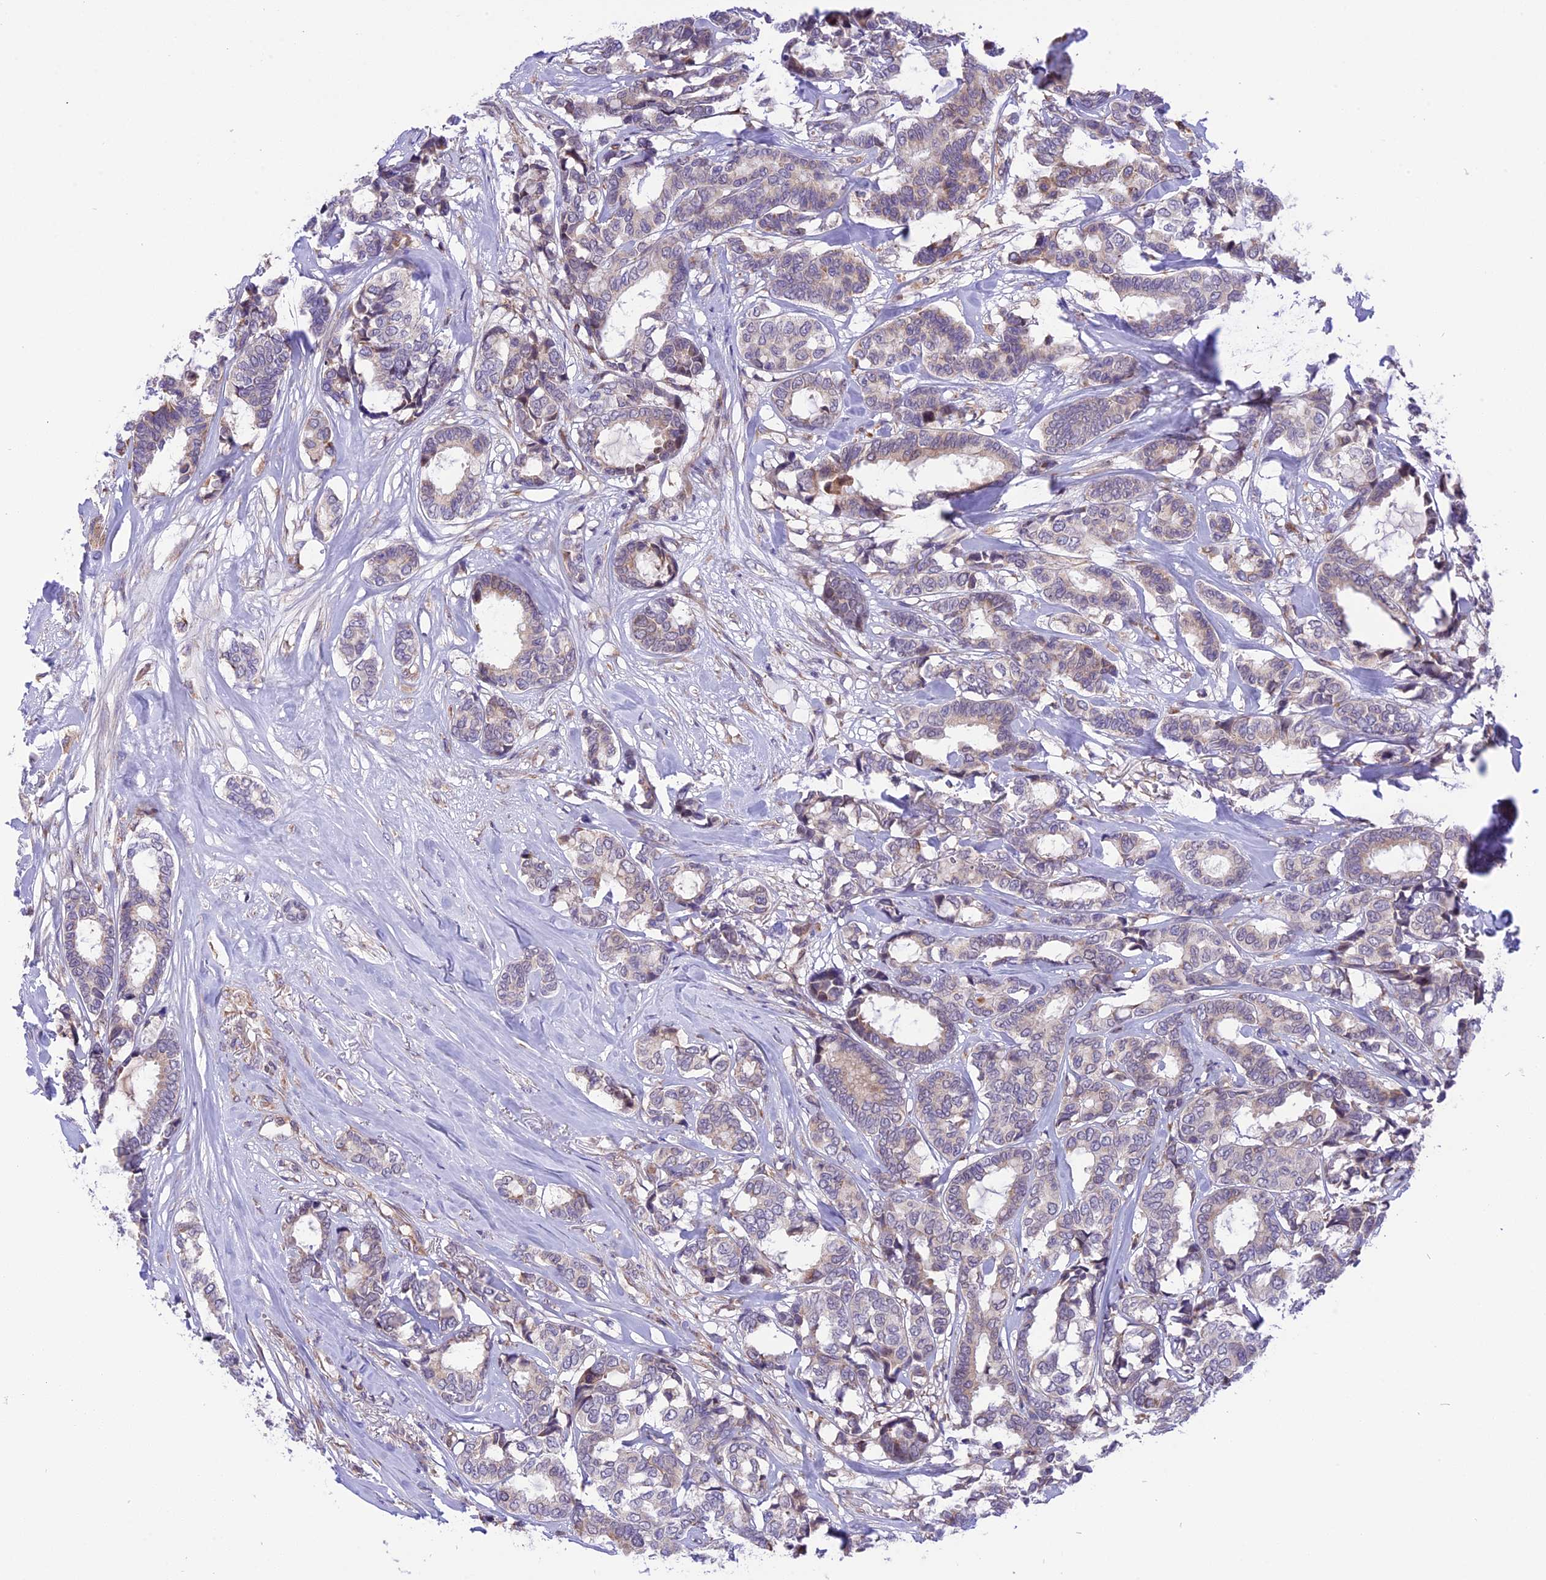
{"staining": {"intensity": "negative", "quantity": "none", "location": "none"}, "tissue": "breast cancer", "cell_type": "Tumor cells", "image_type": "cancer", "snomed": [{"axis": "morphology", "description": "Duct carcinoma"}, {"axis": "topography", "description": "Breast"}], "caption": "There is no significant expression in tumor cells of infiltrating ductal carcinoma (breast). The staining is performed using DAB brown chromogen with nuclei counter-stained in using hematoxylin.", "gene": "ARMCX6", "patient": {"sex": "female", "age": 87}}